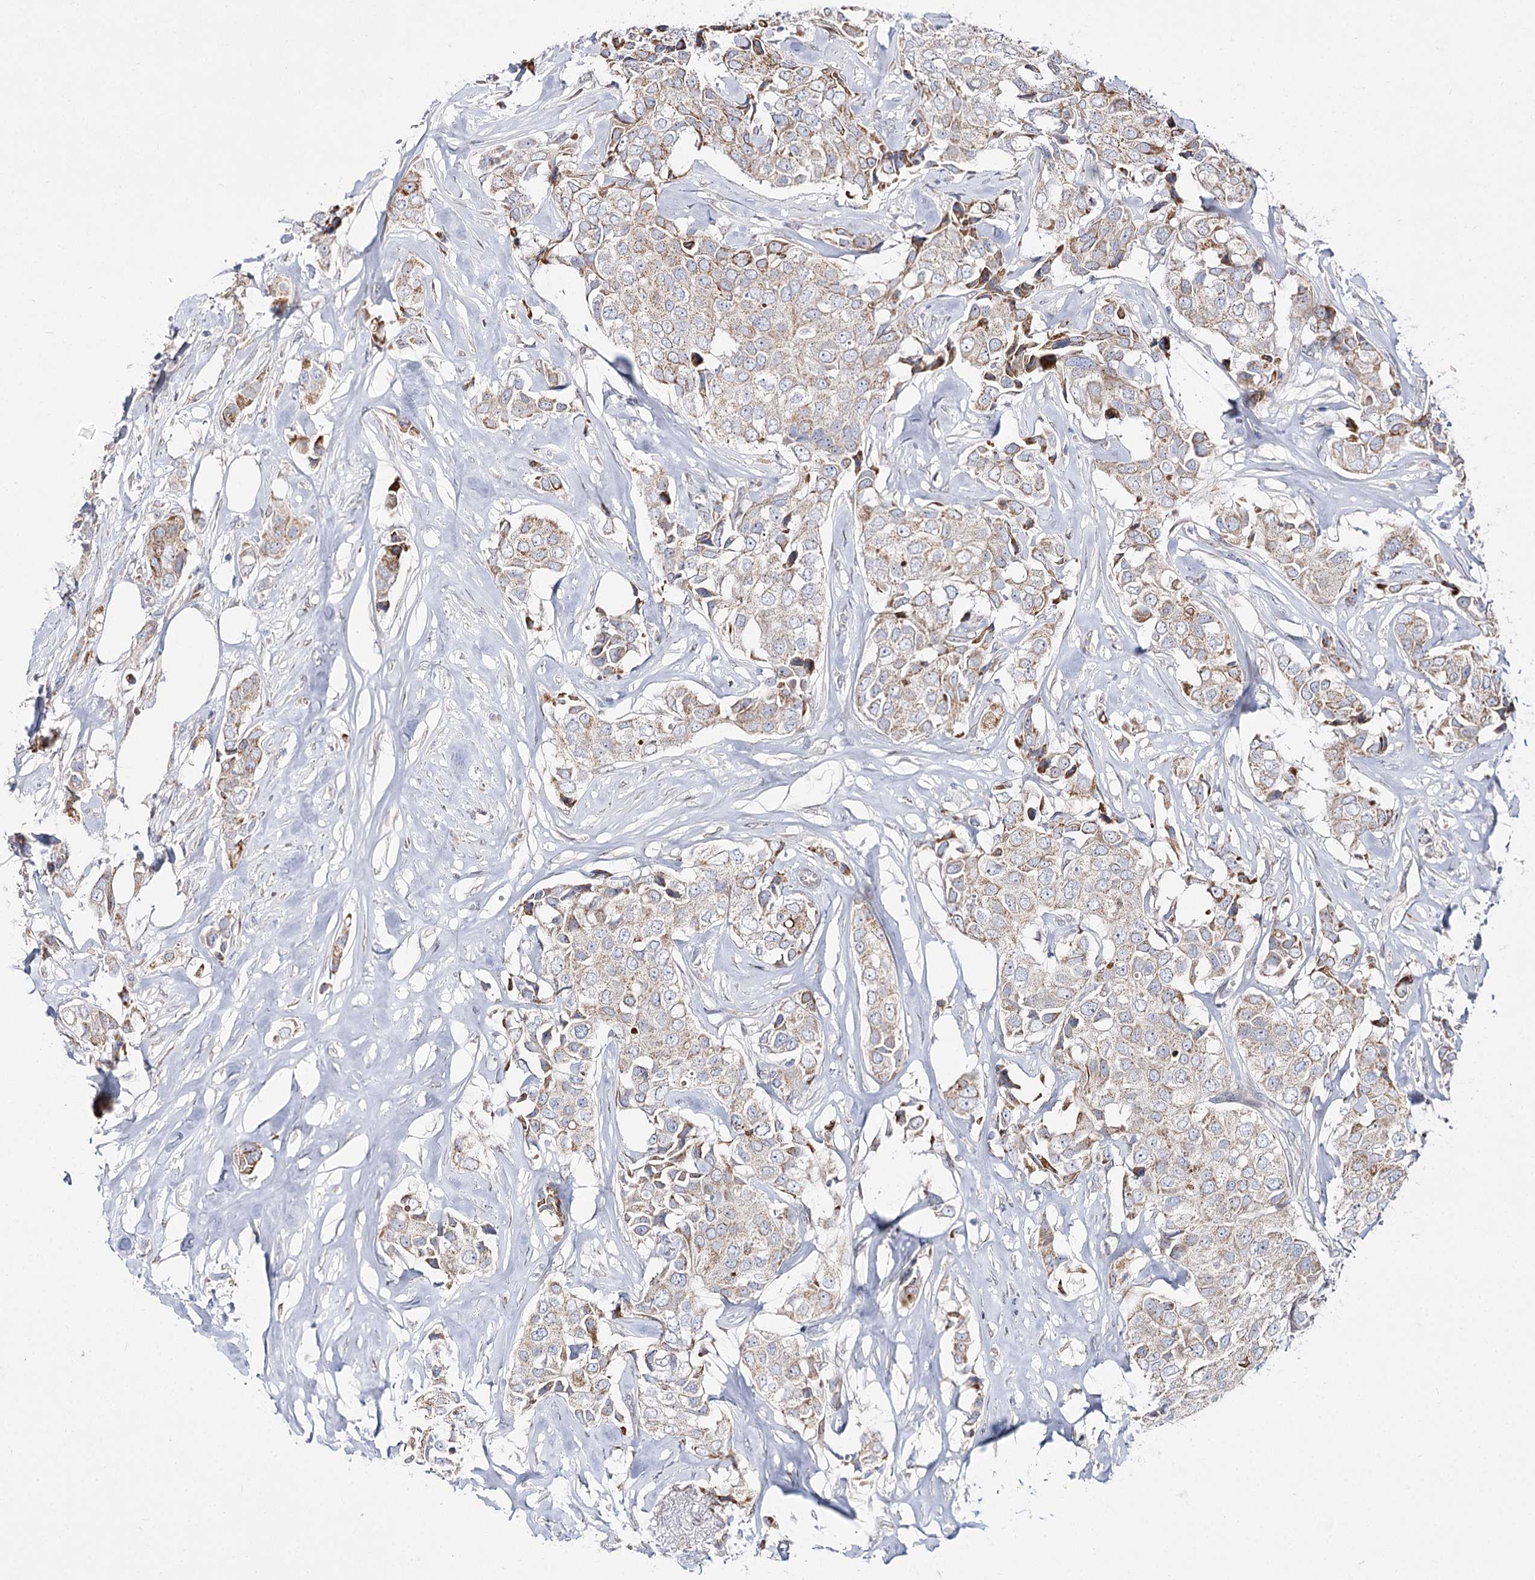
{"staining": {"intensity": "weak", "quantity": "<25%", "location": "cytoplasmic/membranous"}, "tissue": "breast cancer", "cell_type": "Tumor cells", "image_type": "cancer", "snomed": [{"axis": "morphology", "description": "Duct carcinoma"}, {"axis": "topography", "description": "Breast"}], "caption": "Tumor cells are negative for protein expression in human breast cancer. Brightfield microscopy of immunohistochemistry (IHC) stained with DAB (3,3'-diaminobenzidine) (brown) and hematoxylin (blue), captured at high magnification.", "gene": "C11orf80", "patient": {"sex": "female", "age": 80}}